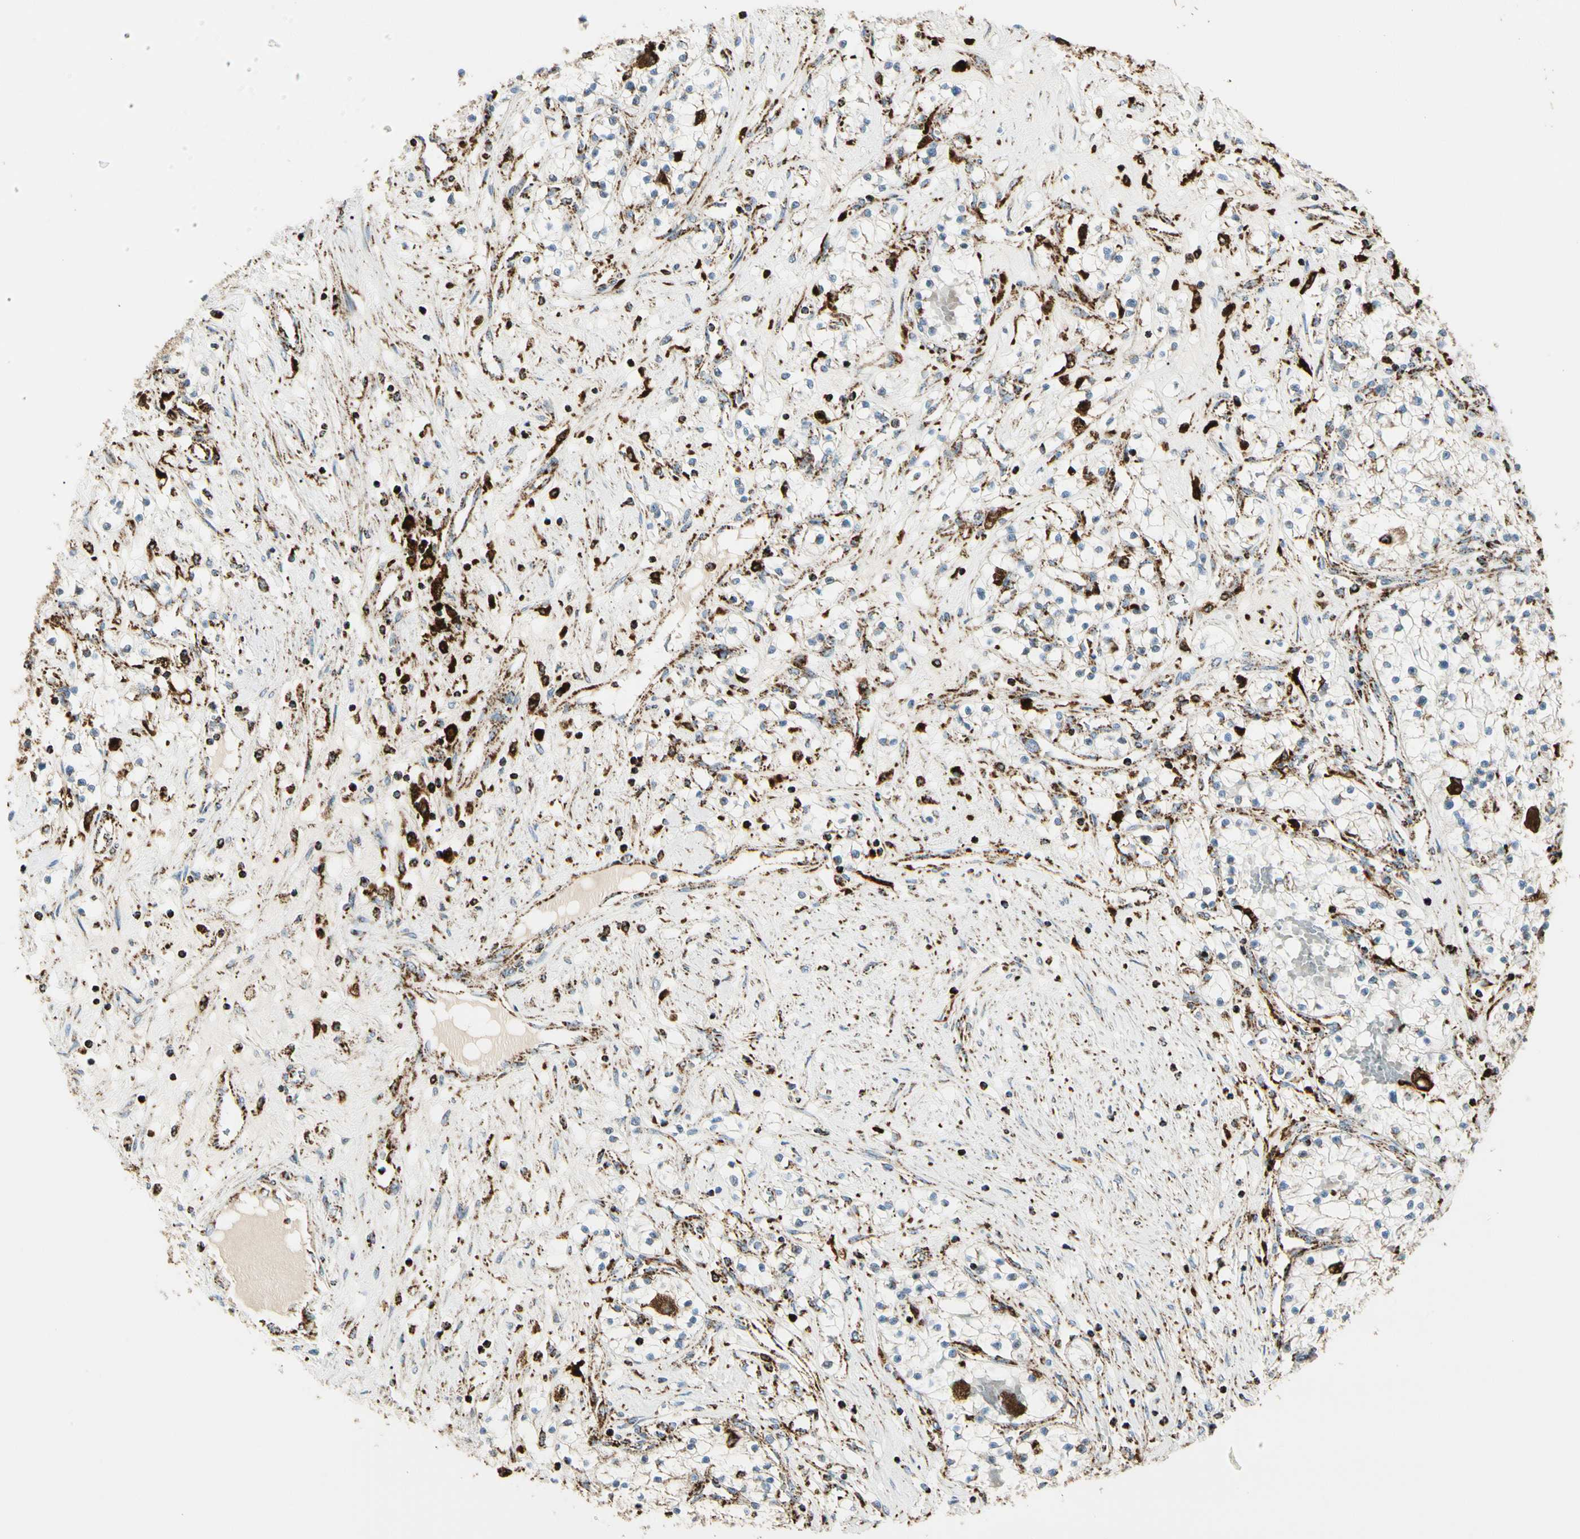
{"staining": {"intensity": "moderate", "quantity": "<25%", "location": "cytoplasmic/membranous"}, "tissue": "renal cancer", "cell_type": "Tumor cells", "image_type": "cancer", "snomed": [{"axis": "morphology", "description": "Adenocarcinoma, NOS"}, {"axis": "topography", "description": "Kidney"}], "caption": "Renal cancer tissue exhibits moderate cytoplasmic/membranous expression in about <25% of tumor cells The staining was performed using DAB (3,3'-diaminobenzidine) to visualize the protein expression in brown, while the nuclei were stained in blue with hematoxylin (Magnification: 20x).", "gene": "ME2", "patient": {"sex": "male", "age": 68}}